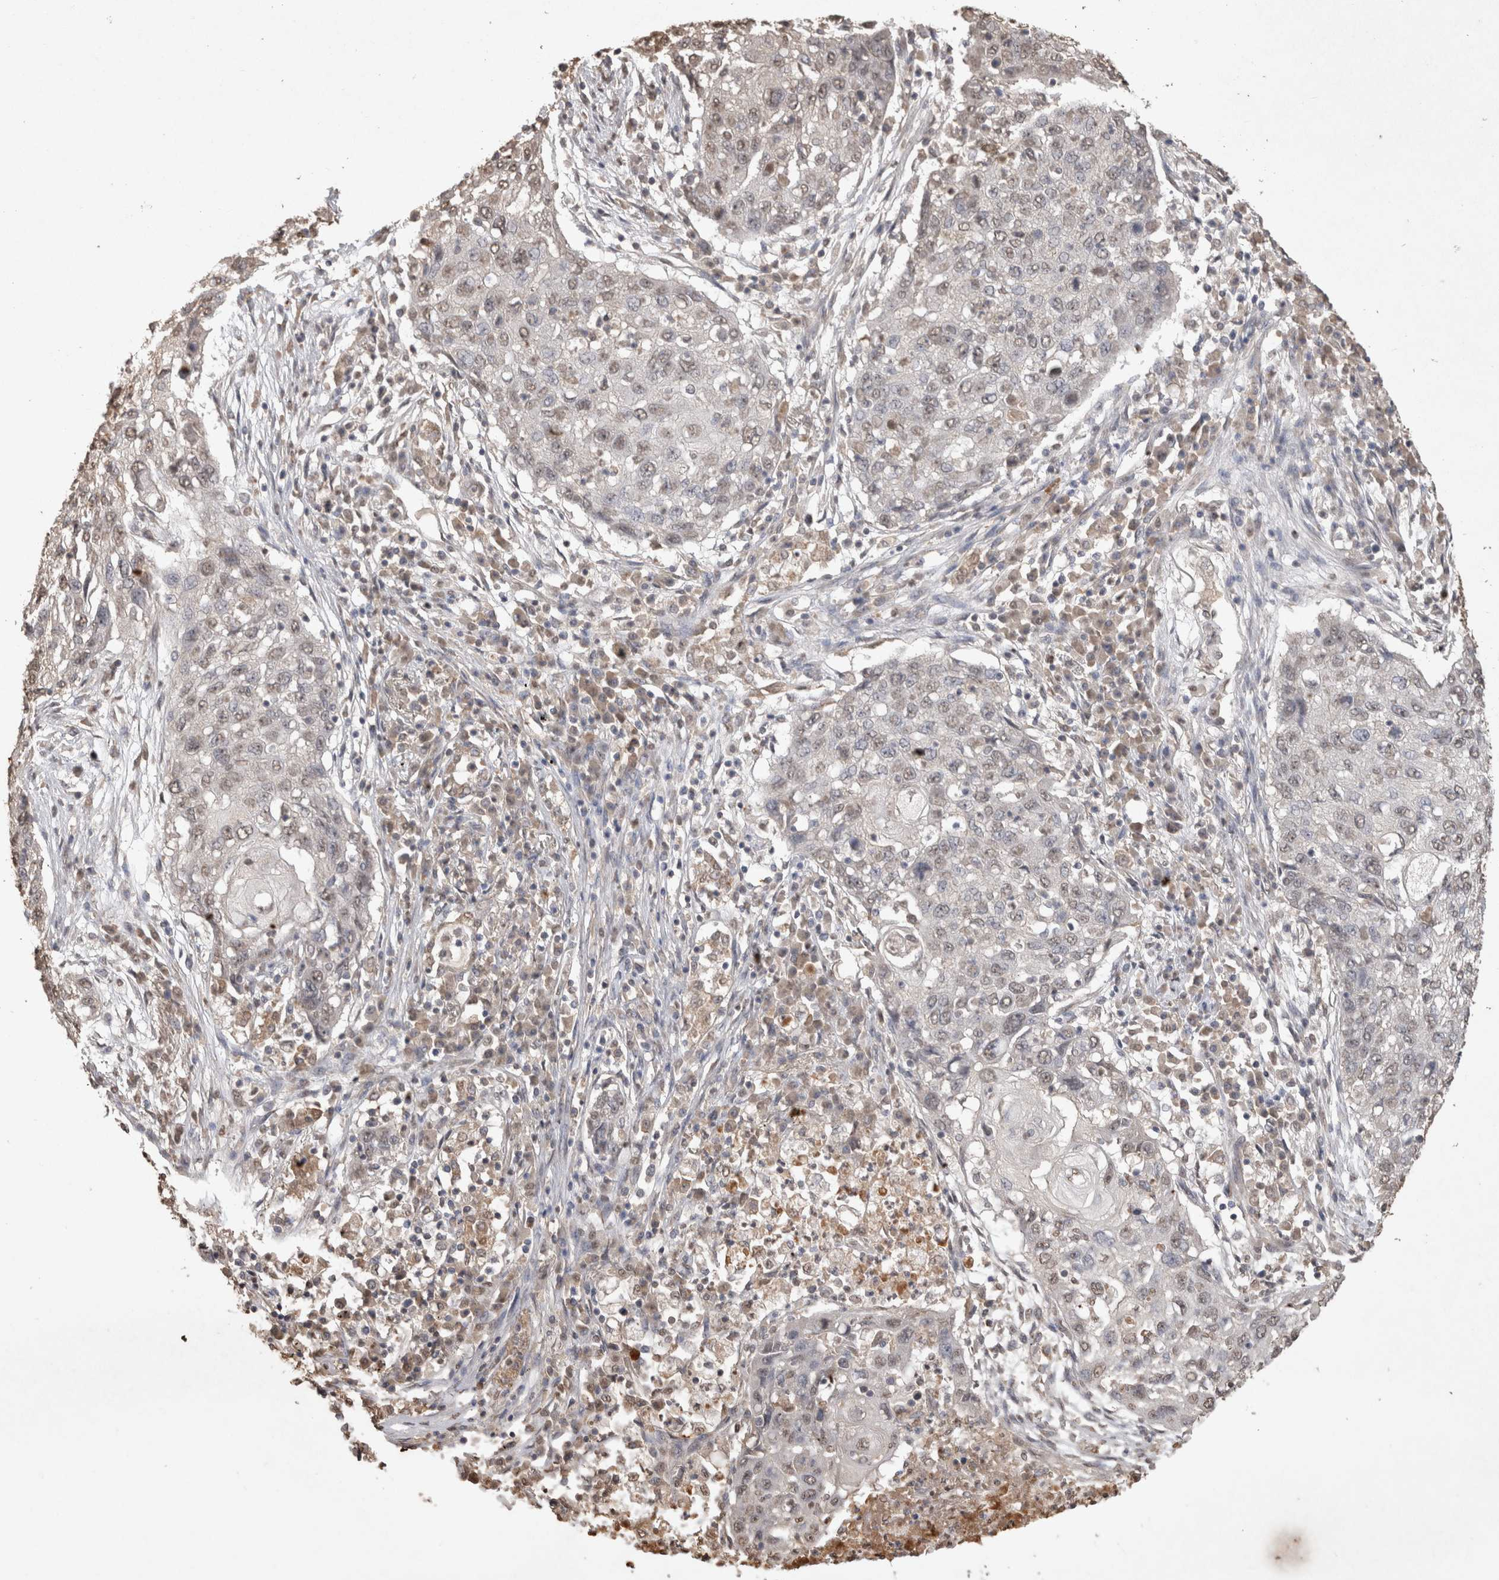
{"staining": {"intensity": "weak", "quantity": "<25%", "location": "nuclear"}, "tissue": "lung cancer", "cell_type": "Tumor cells", "image_type": "cancer", "snomed": [{"axis": "morphology", "description": "Squamous cell carcinoma, NOS"}, {"axis": "topography", "description": "Lung"}], "caption": "Immunohistochemical staining of lung squamous cell carcinoma shows no significant staining in tumor cells.", "gene": "MLX", "patient": {"sex": "female", "age": 63}}